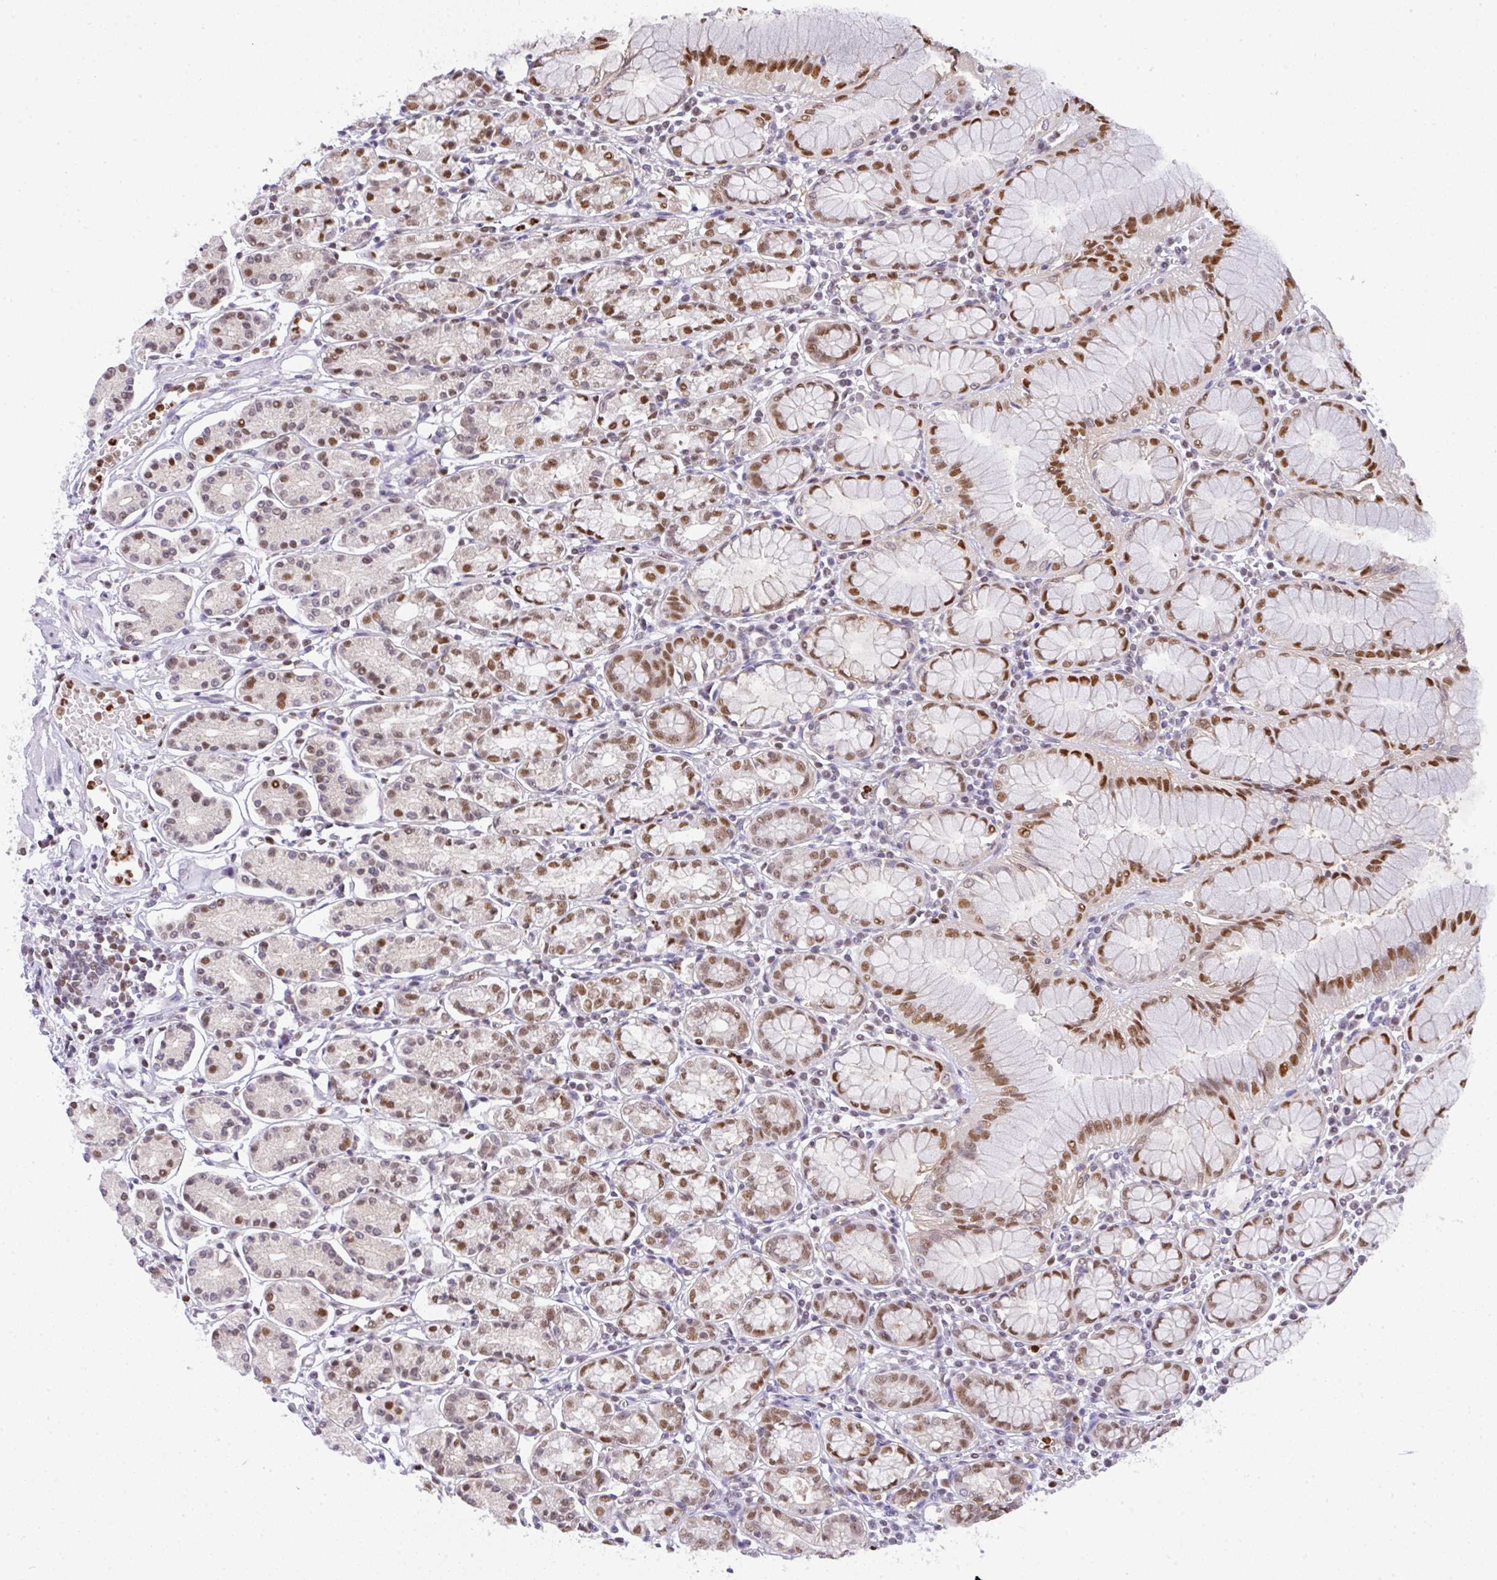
{"staining": {"intensity": "moderate", "quantity": ">75%", "location": "nuclear"}, "tissue": "stomach", "cell_type": "Glandular cells", "image_type": "normal", "snomed": [{"axis": "morphology", "description": "Normal tissue, NOS"}, {"axis": "topography", "description": "Stomach"}], "caption": "Benign stomach was stained to show a protein in brown. There is medium levels of moderate nuclear expression in approximately >75% of glandular cells.", "gene": "BBX", "patient": {"sex": "female", "age": 62}}